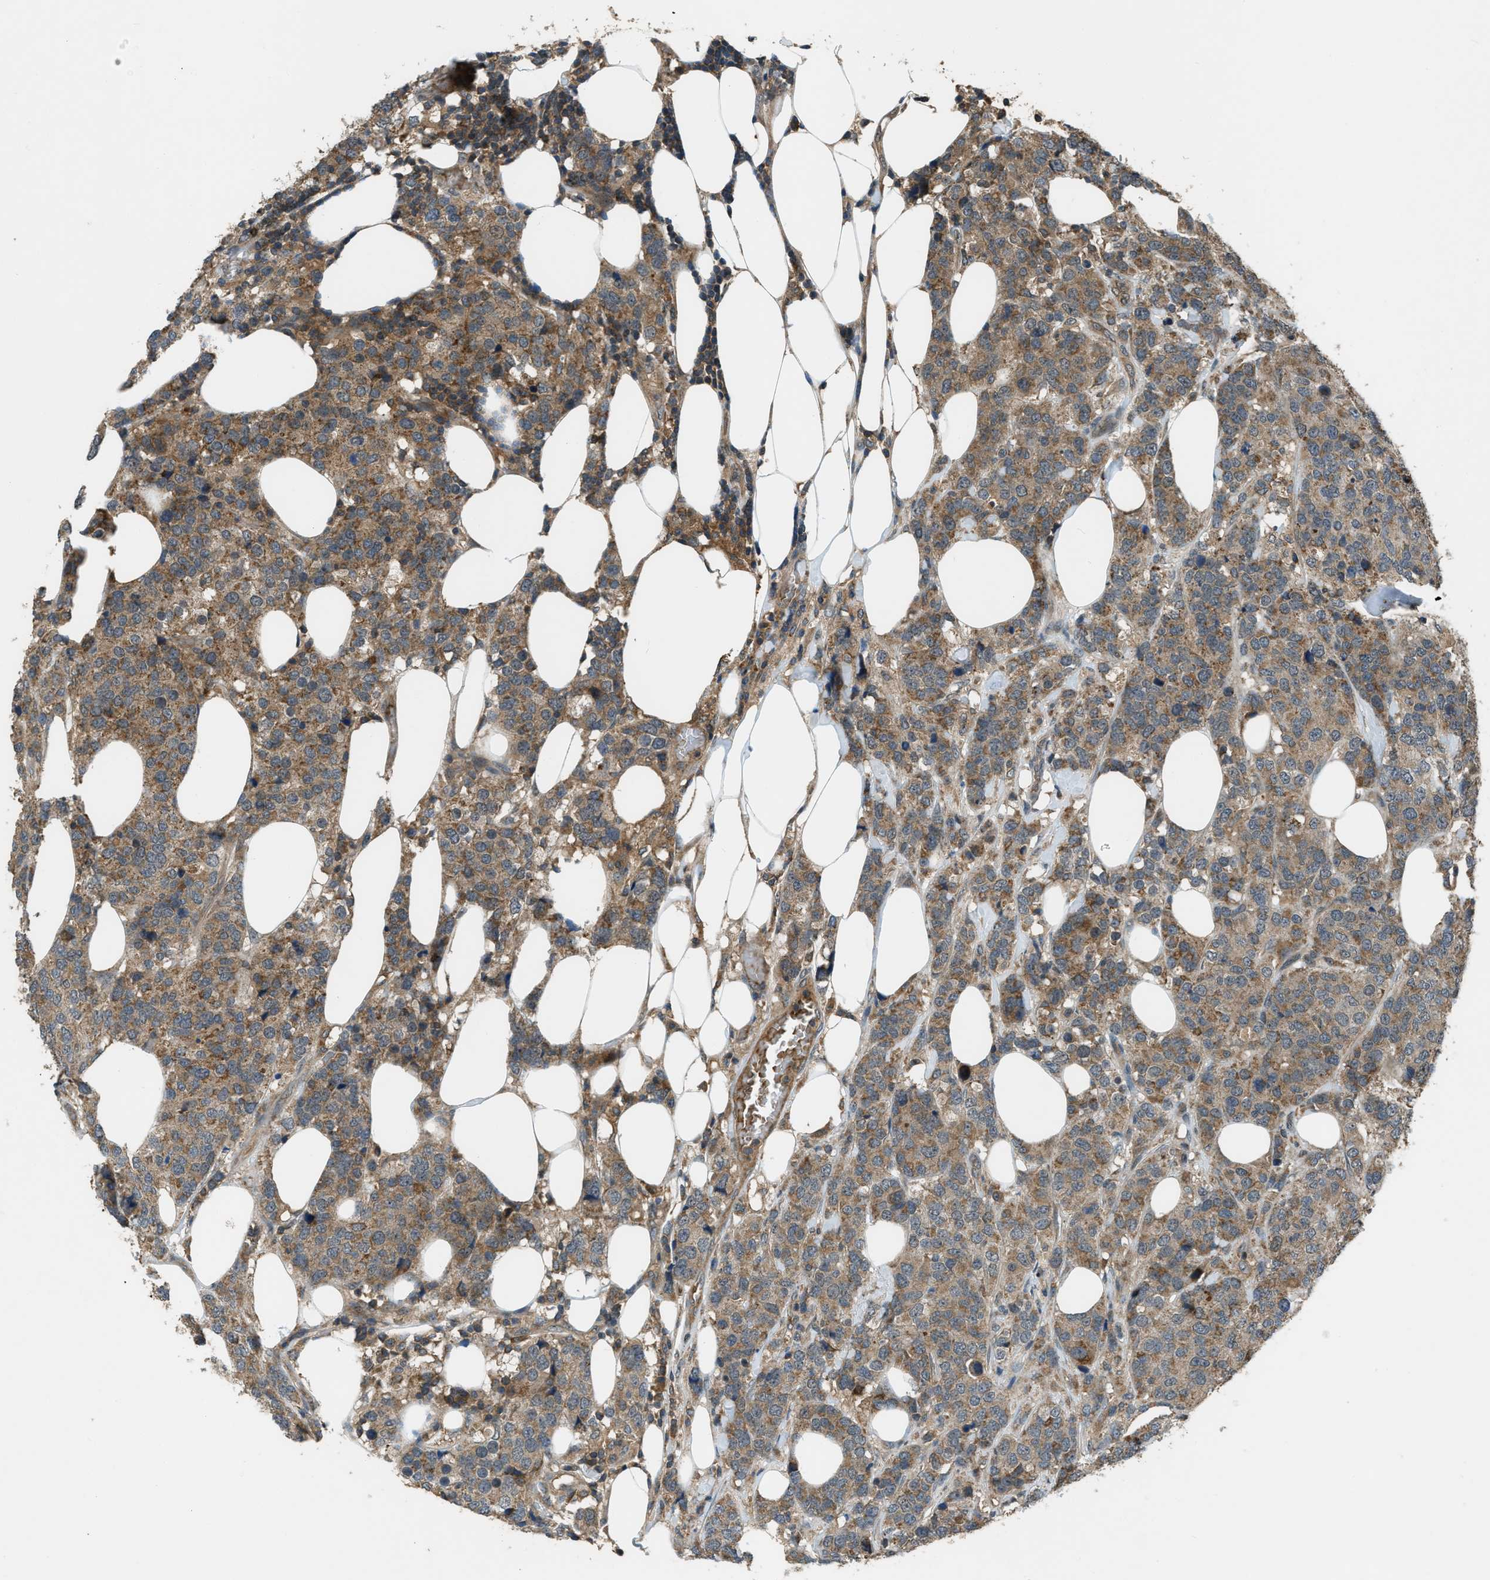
{"staining": {"intensity": "moderate", "quantity": ">75%", "location": "cytoplasmic/membranous"}, "tissue": "breast cancer", "cell_type": "Tumor cells", "image_type": "cancer", "snomed": [{"axis": "morphology", "description": "Lobular carcinoma"}, {"axis": "topography", "description": "Breast"}], "caption": "Breast lobular carcinoma was stained to show a protein in brown. There is medium levels of moderate cytoplasmic/membranous expression in about >75% of tumor cells.", "gene": "ZNF71", "patient": {"sex": "female", "age": 59}}